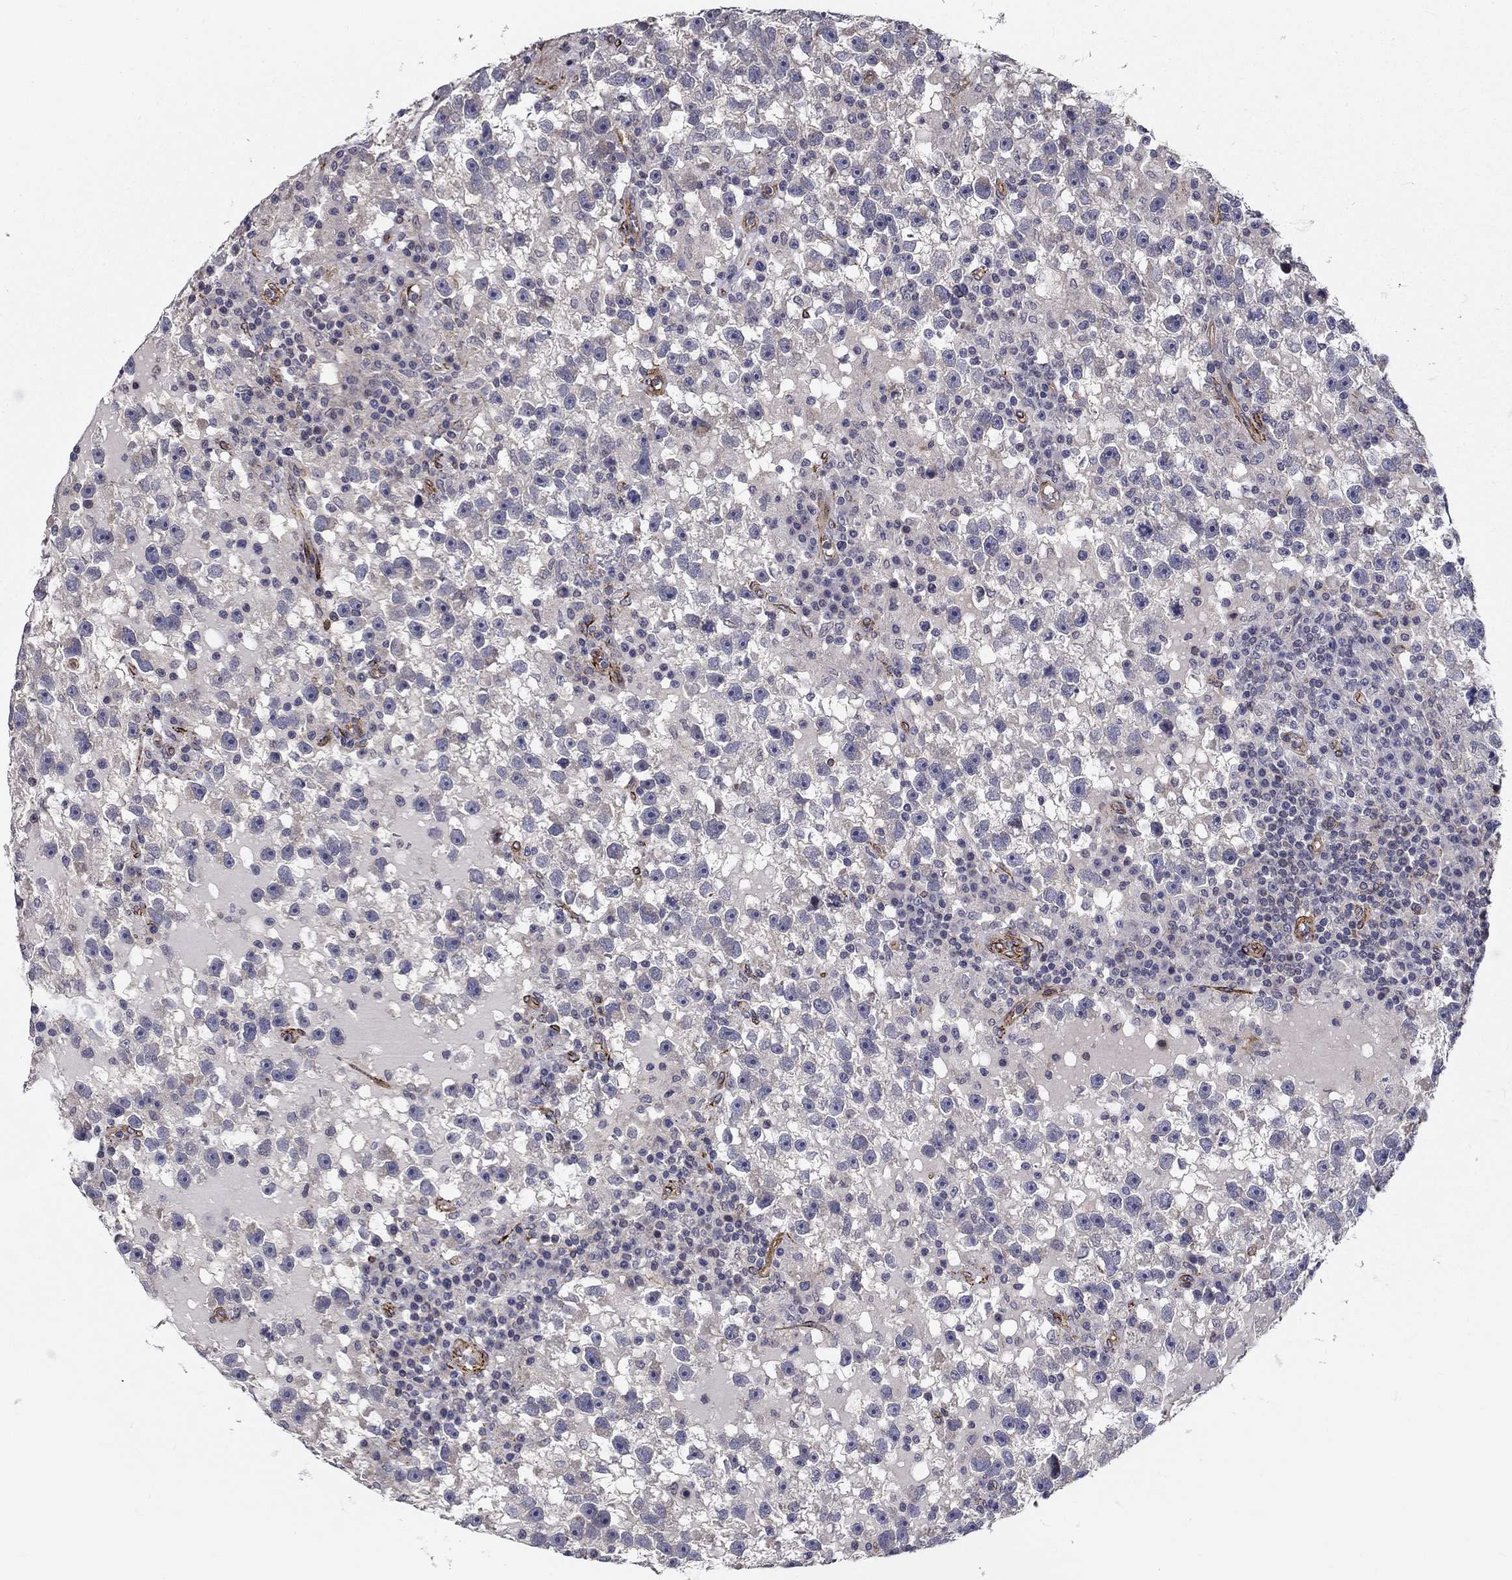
{"staining": {"intensity": "negative", "quantity": "none", "location": "none"}, "tissue": "testis cancer", "cell_type": "Tumor cells", "image_type": "cancer", "snomed": [{"axis": "morphology", "description": "Seminoma, NOS"}, {"axis": "topography", "description": "Testis"}], "caption": "Immunohistochemistry of human testis cancer (seminoma) demonstrates no expression in tumor cells.", "gene": "SYNC", "patient": {"sex": "male", "age": 47}}